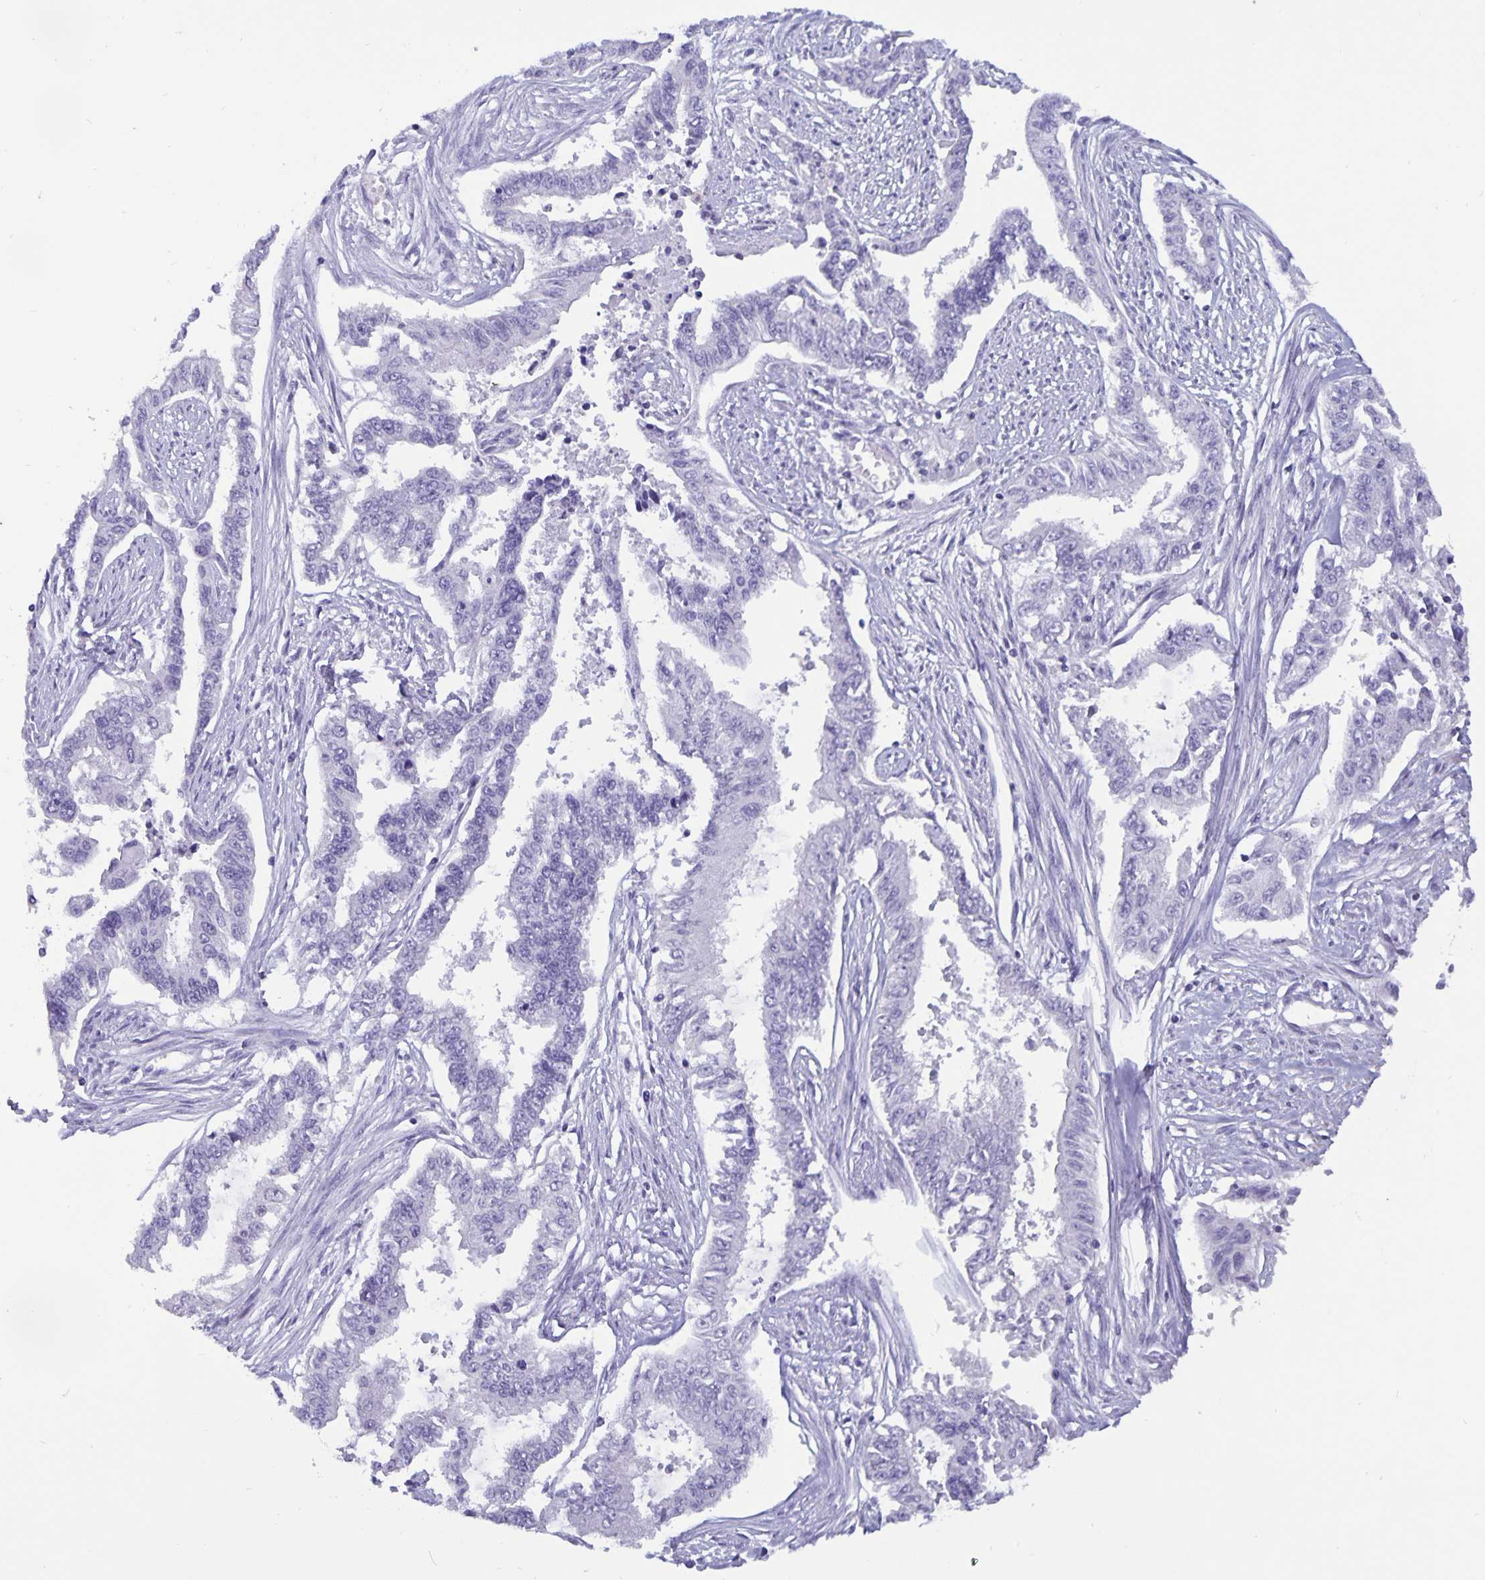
{"staining": {"intensity": "negative", "quantity": "none", "location": "none"}, "tissue": "endometrial cancer", "cell_type": "Tumor cells", "image_type": "cancer", "snomed": [{"axis": "morphology", "description": "Adenocarcinoma, NOS"}, {"axis": "topography", "description": "Uterus"}], "caption": "IHC of endometrial adenocarcinoma shows no staining in tumor cells.", "gene": "BPIFA3", "patient": {"sex": "female", "age": 59}}